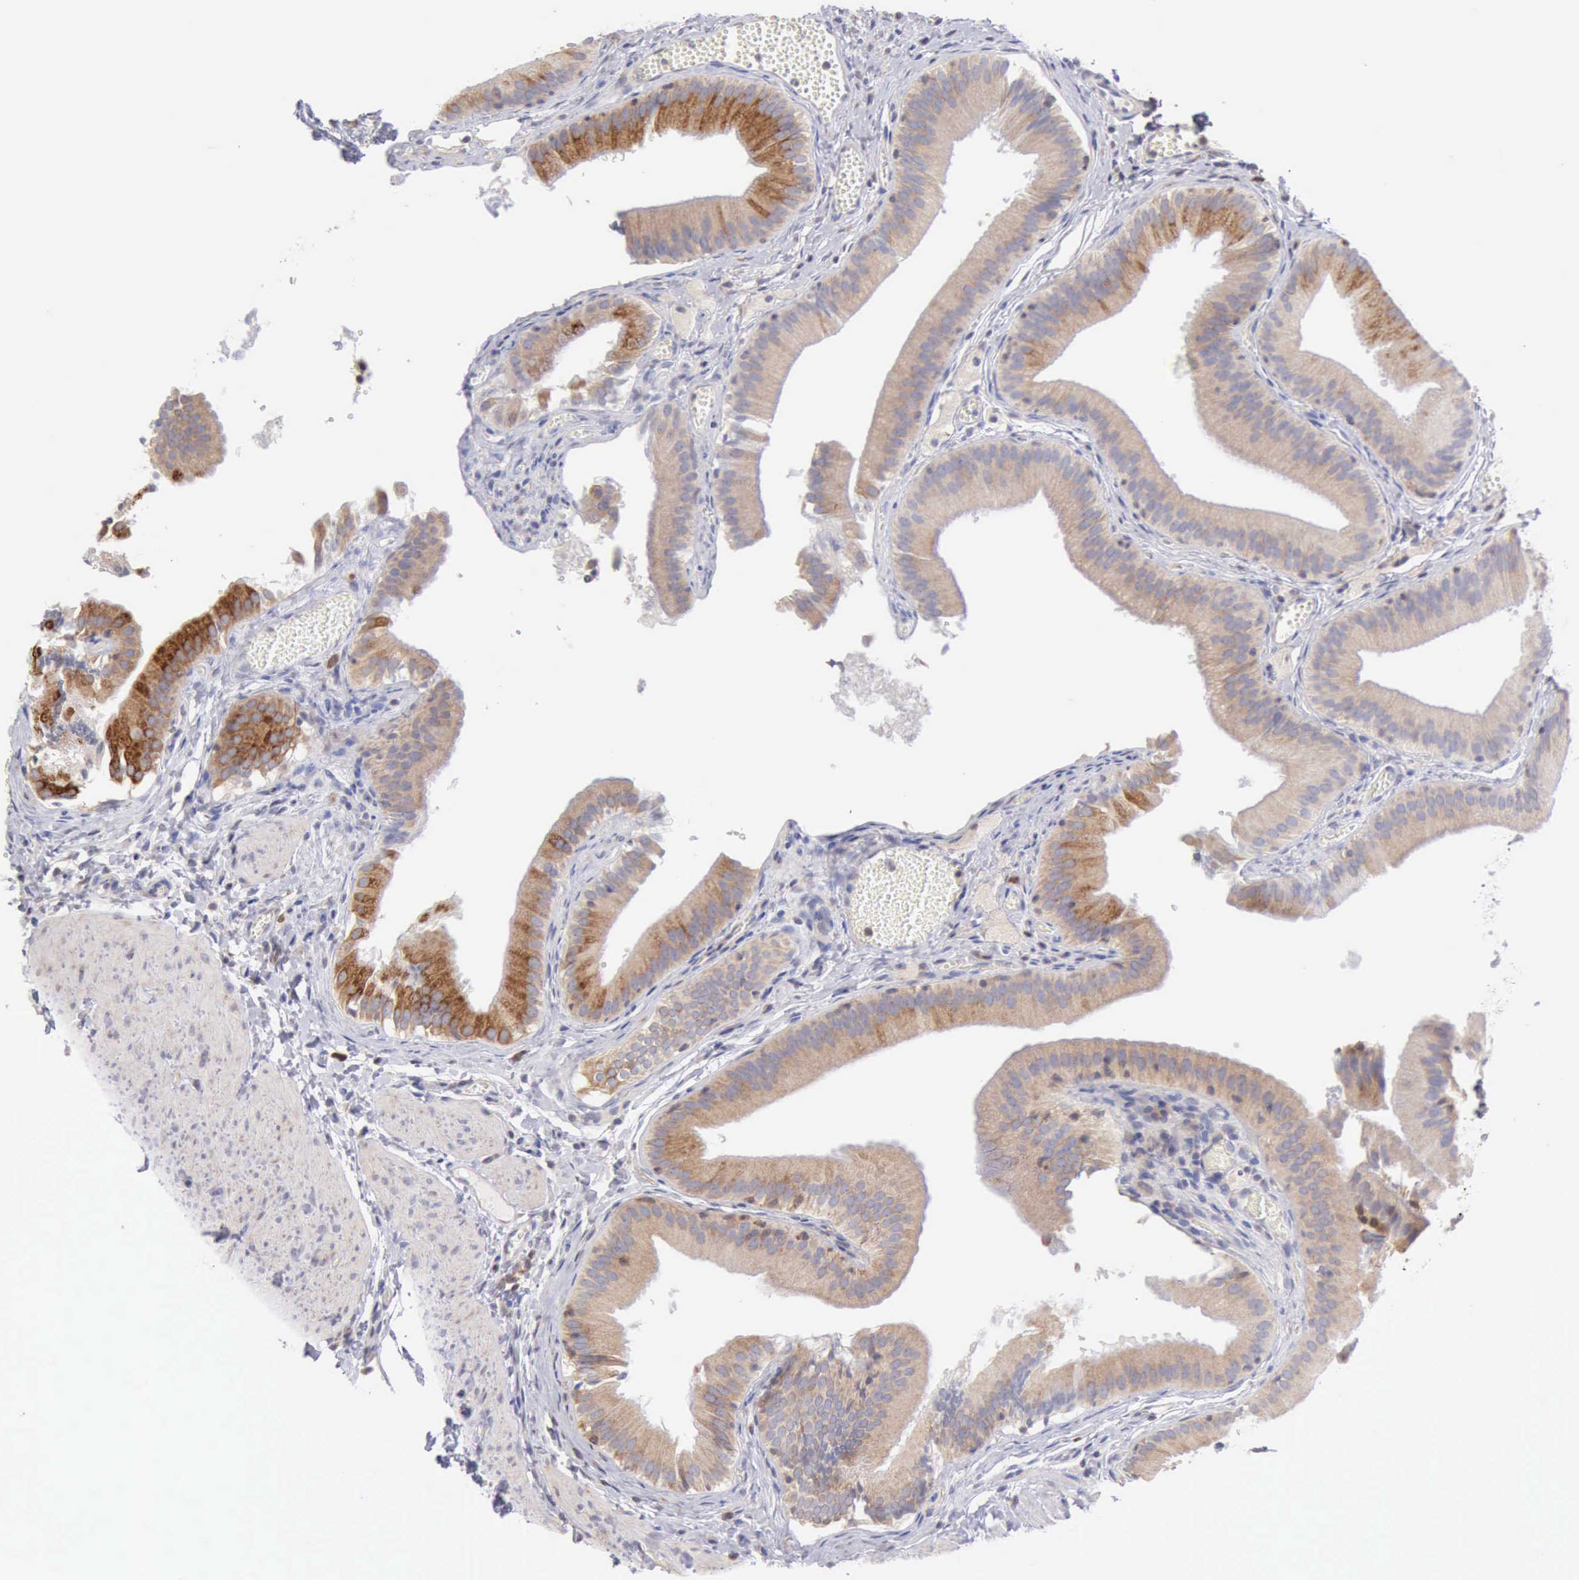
{"staining": {"intensity": "moderate", "quantity": ">75%", "location": "cytoplasmic/membranous"}, "tissue": "gallbladder", "cell_type": "Glandular cells", "image_type": "normal", "snomed": [{"axis": "morphology", "description": "Normal tissue, NOS"}, {"axis": "topography", "description": "Gallbladder"}], "caption": "Immunohistochemistry micrograph of unremarkable gallbladder stained for a protein (brown), which shows medium levels of moderate cytoplasmic/membranous staining in approximately >75% of glandular cells.", "gene": "SASH3", "patient": {"sex": "female", "age": 24}}